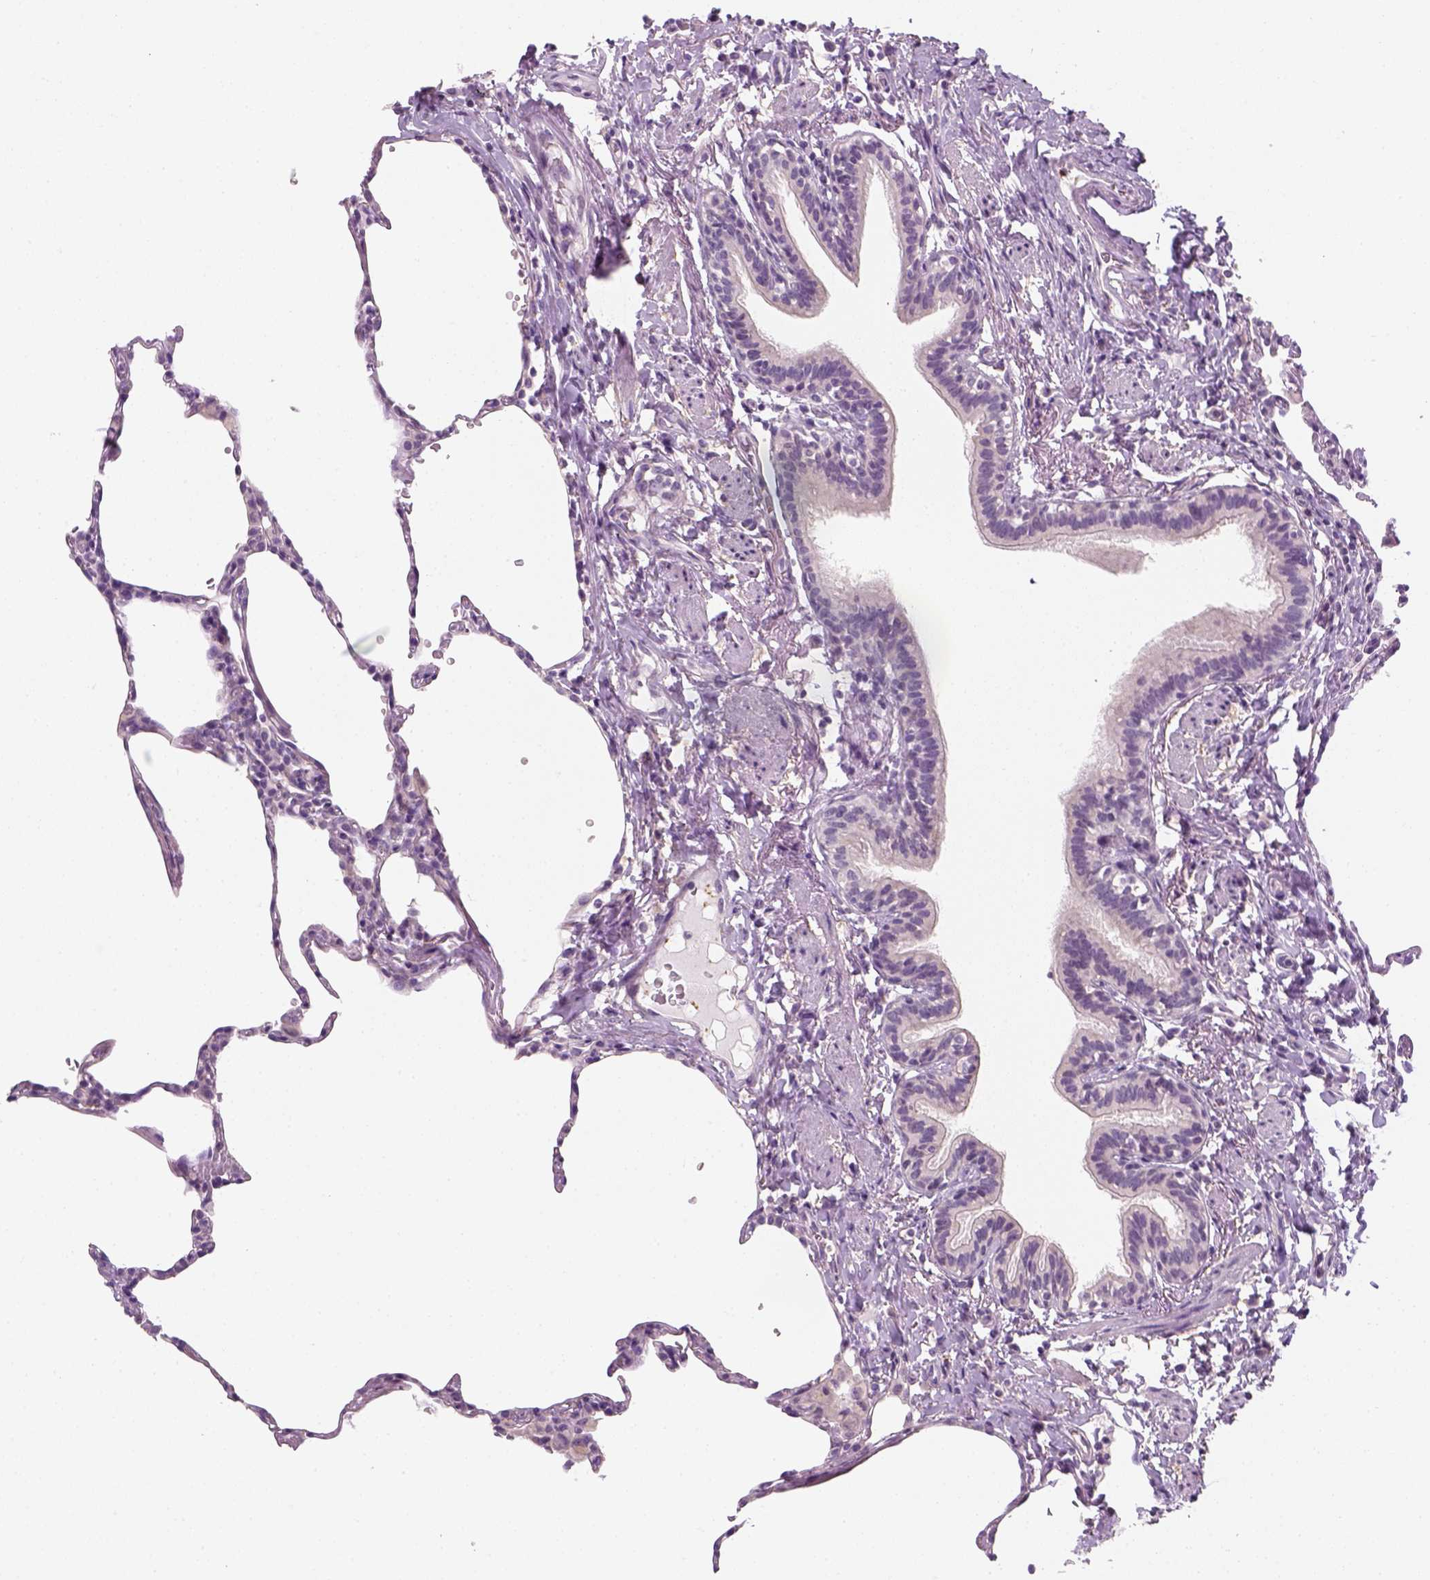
{"staining": {"intensity": "negative", "quantity": "none", "location": "none"}, "tissue": "lung", "cell_type": "Alveolar cells", "image_type": "normal", "snomed": [{"axis": "morphology", "description": "Normal tissue, NOS"}, {"axis": "topography", "description": "Lung"}], "caption": "Photomicrograph shows no protein positivity in alveolar cells of benign lung.", "gene": "FAM163B", "patient": {"sex": "female", "age": 57}}